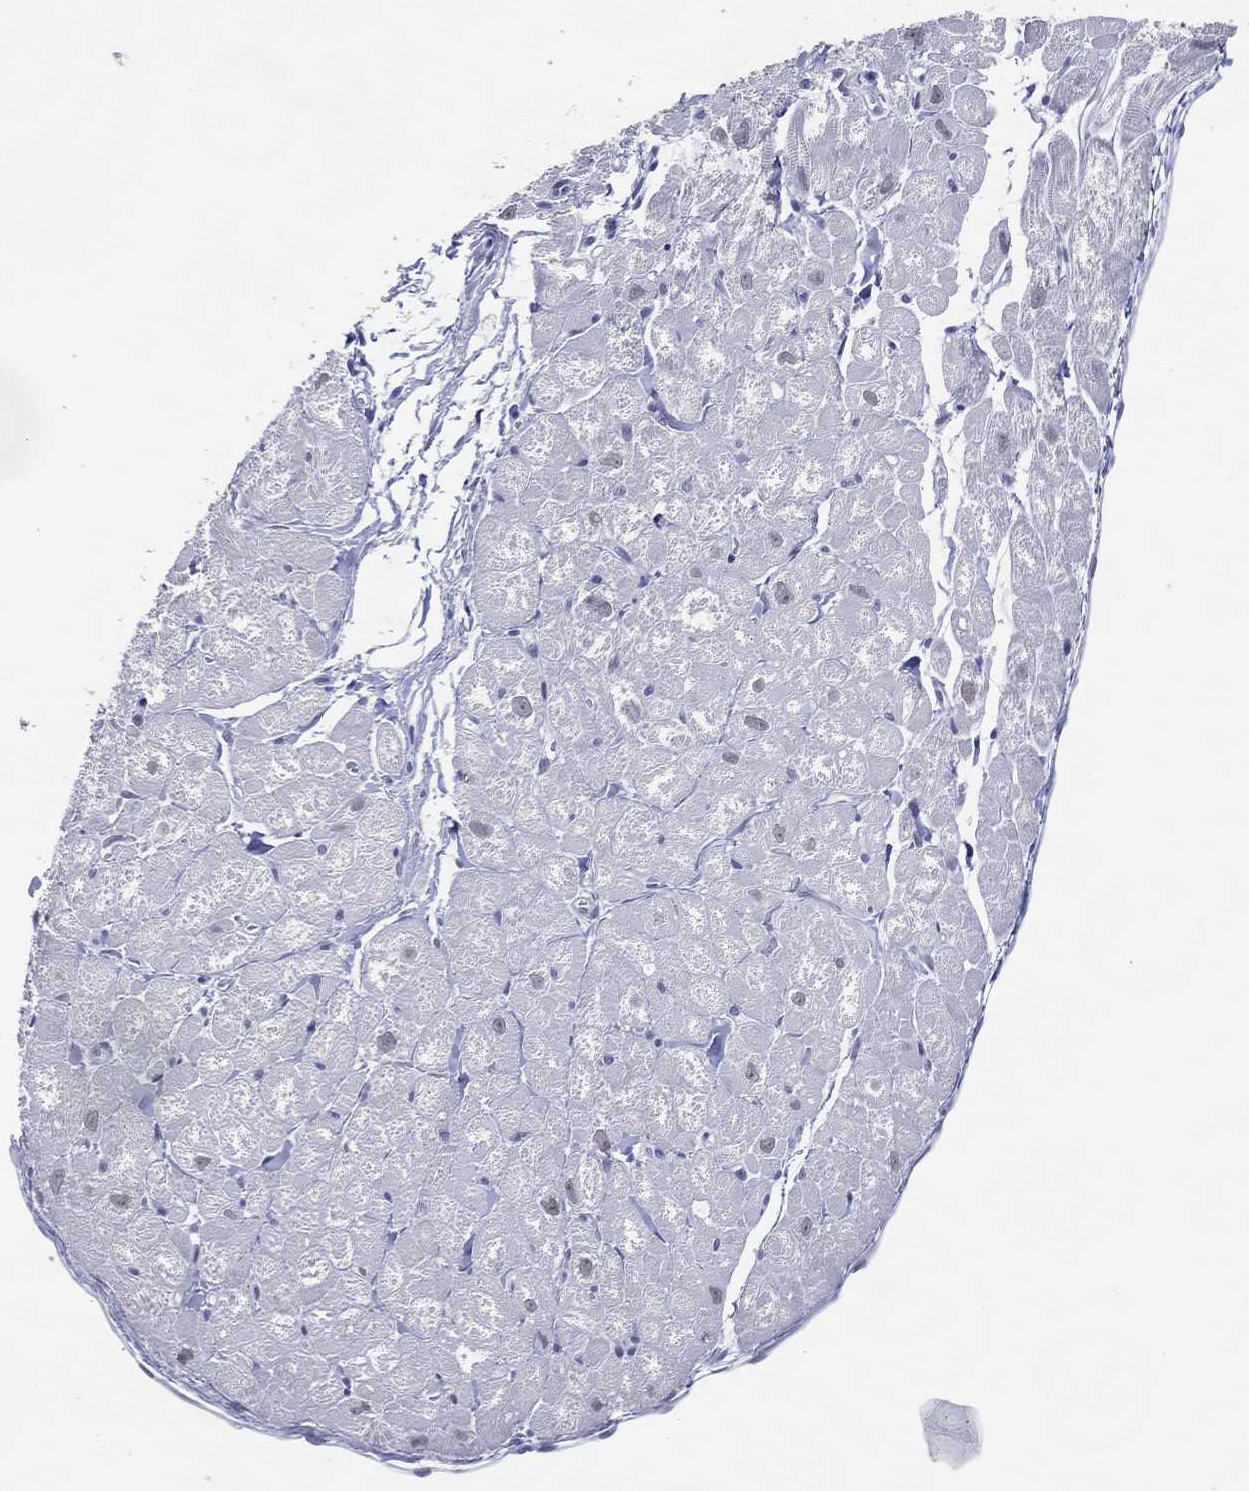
{"staining": {"intensity": "negative", "quantity": "none", "location": "none"}, "tissue": "heart muscle", "cell_type": "Cardiomyocytes", "image_type": "normal", "snomed": [{"axis": "morphology", "description": "Normal tissue, NOS"}, {"axis": "topography", "description": "Heart"}], "caption": "Cardiomyocytes are negative for brown protein staining in normal heart muscle. (Brightfield microscopy of DAB (3,3'-diaminobenzidine) IHC at high magnification).", "gene": "CFAP58", "patient": {"sex": "male", "age": 58}}